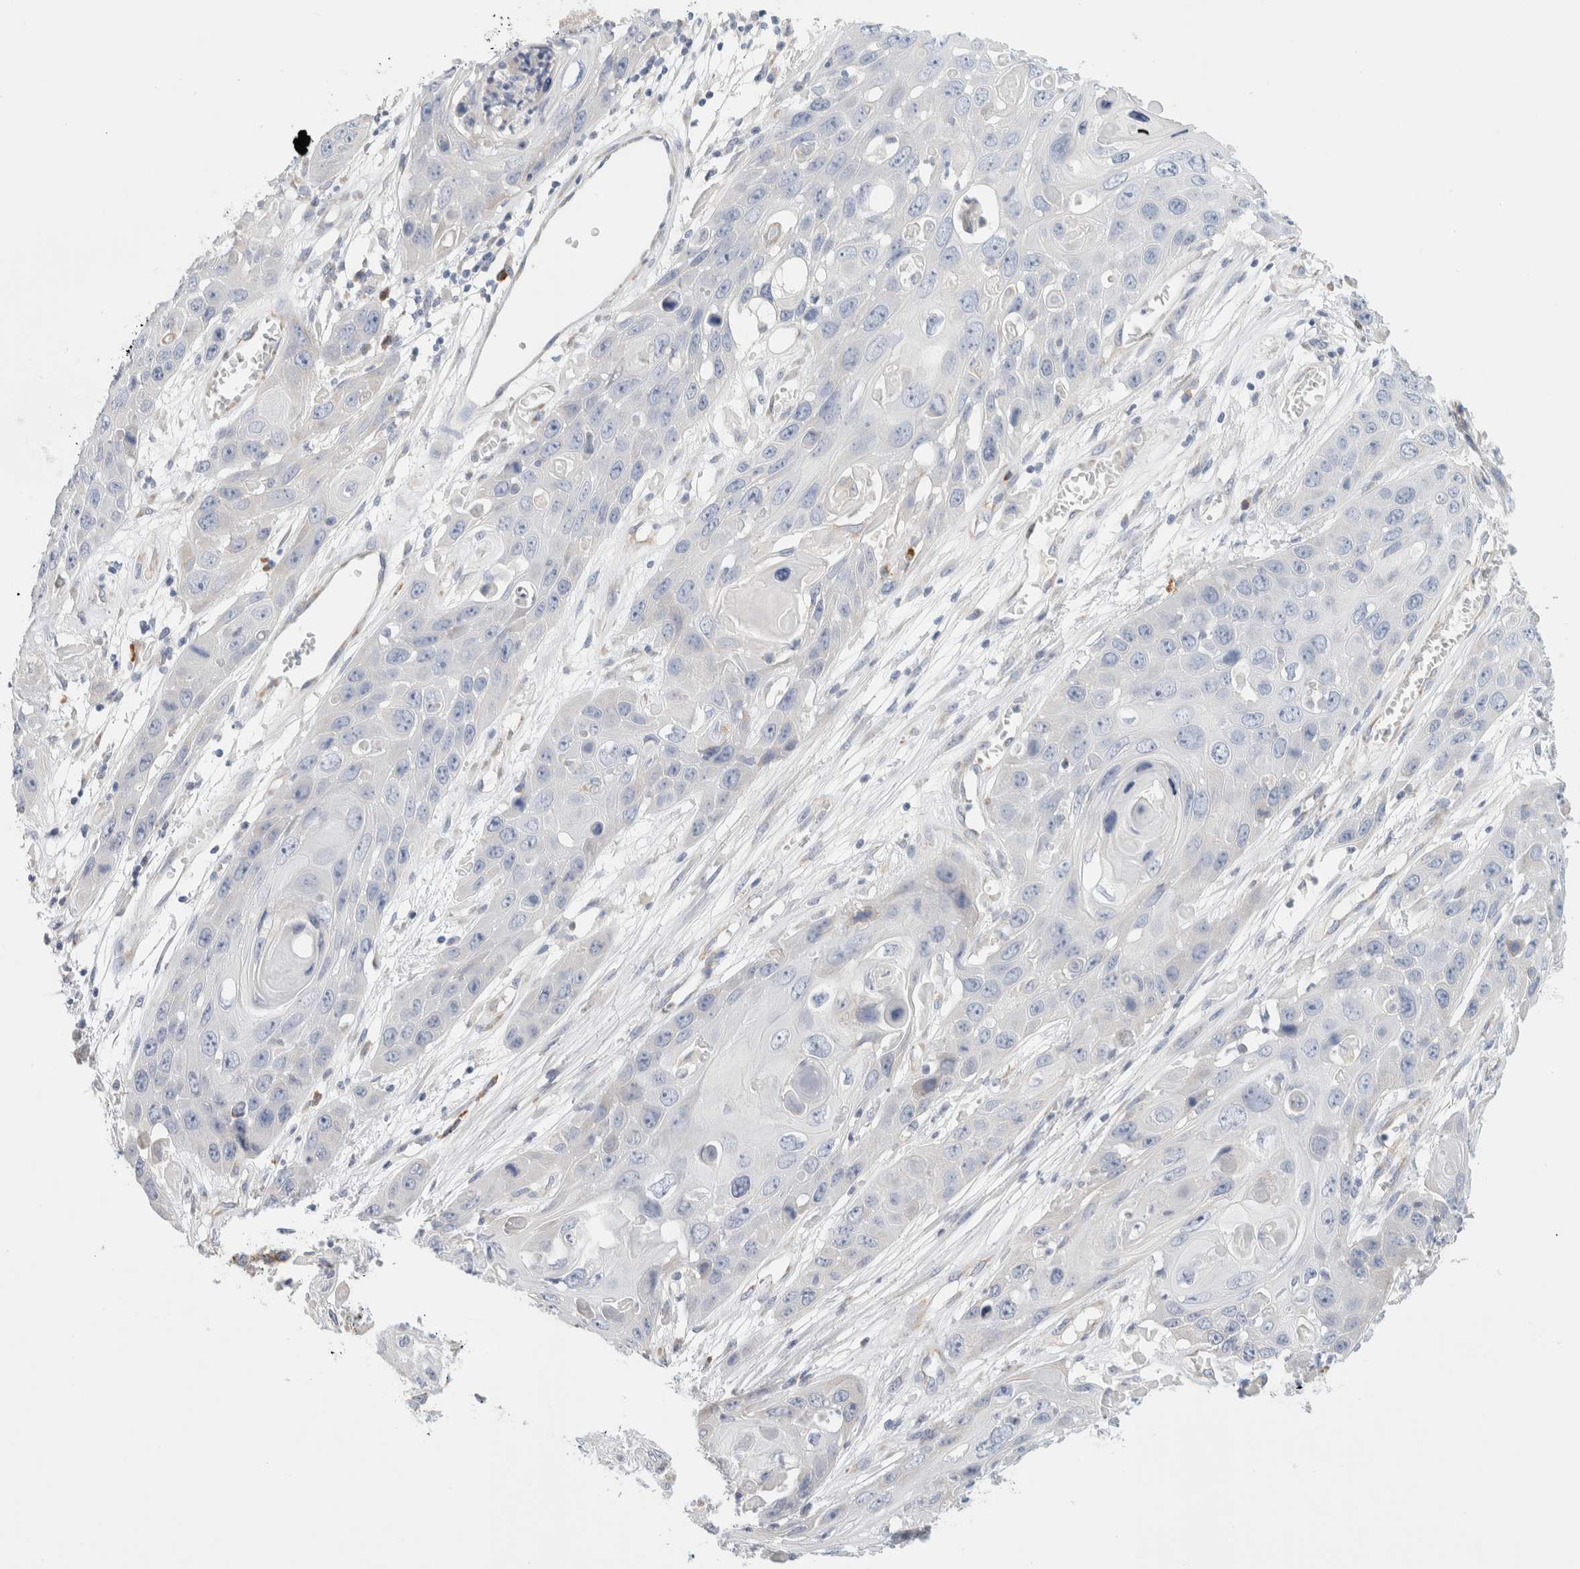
{"staining": {"intensity": "negative", "quantity": "none", "location": "none"}, "tissue": "skin cancer", "cell_type": "Tumor cells", "image_type": "cancer", "snomed": [{"axis": "morphology", "description": "Squamous cell carcinoma, NOS"}, {"axis": "topography", "description": "Skin"}], "caption": "Squamous cell carcinoma (skin) stained for a protein using IHC shows no staining tumor cells.", "gene": "CSK", "patient": {"sex": "male", "age": 55}}